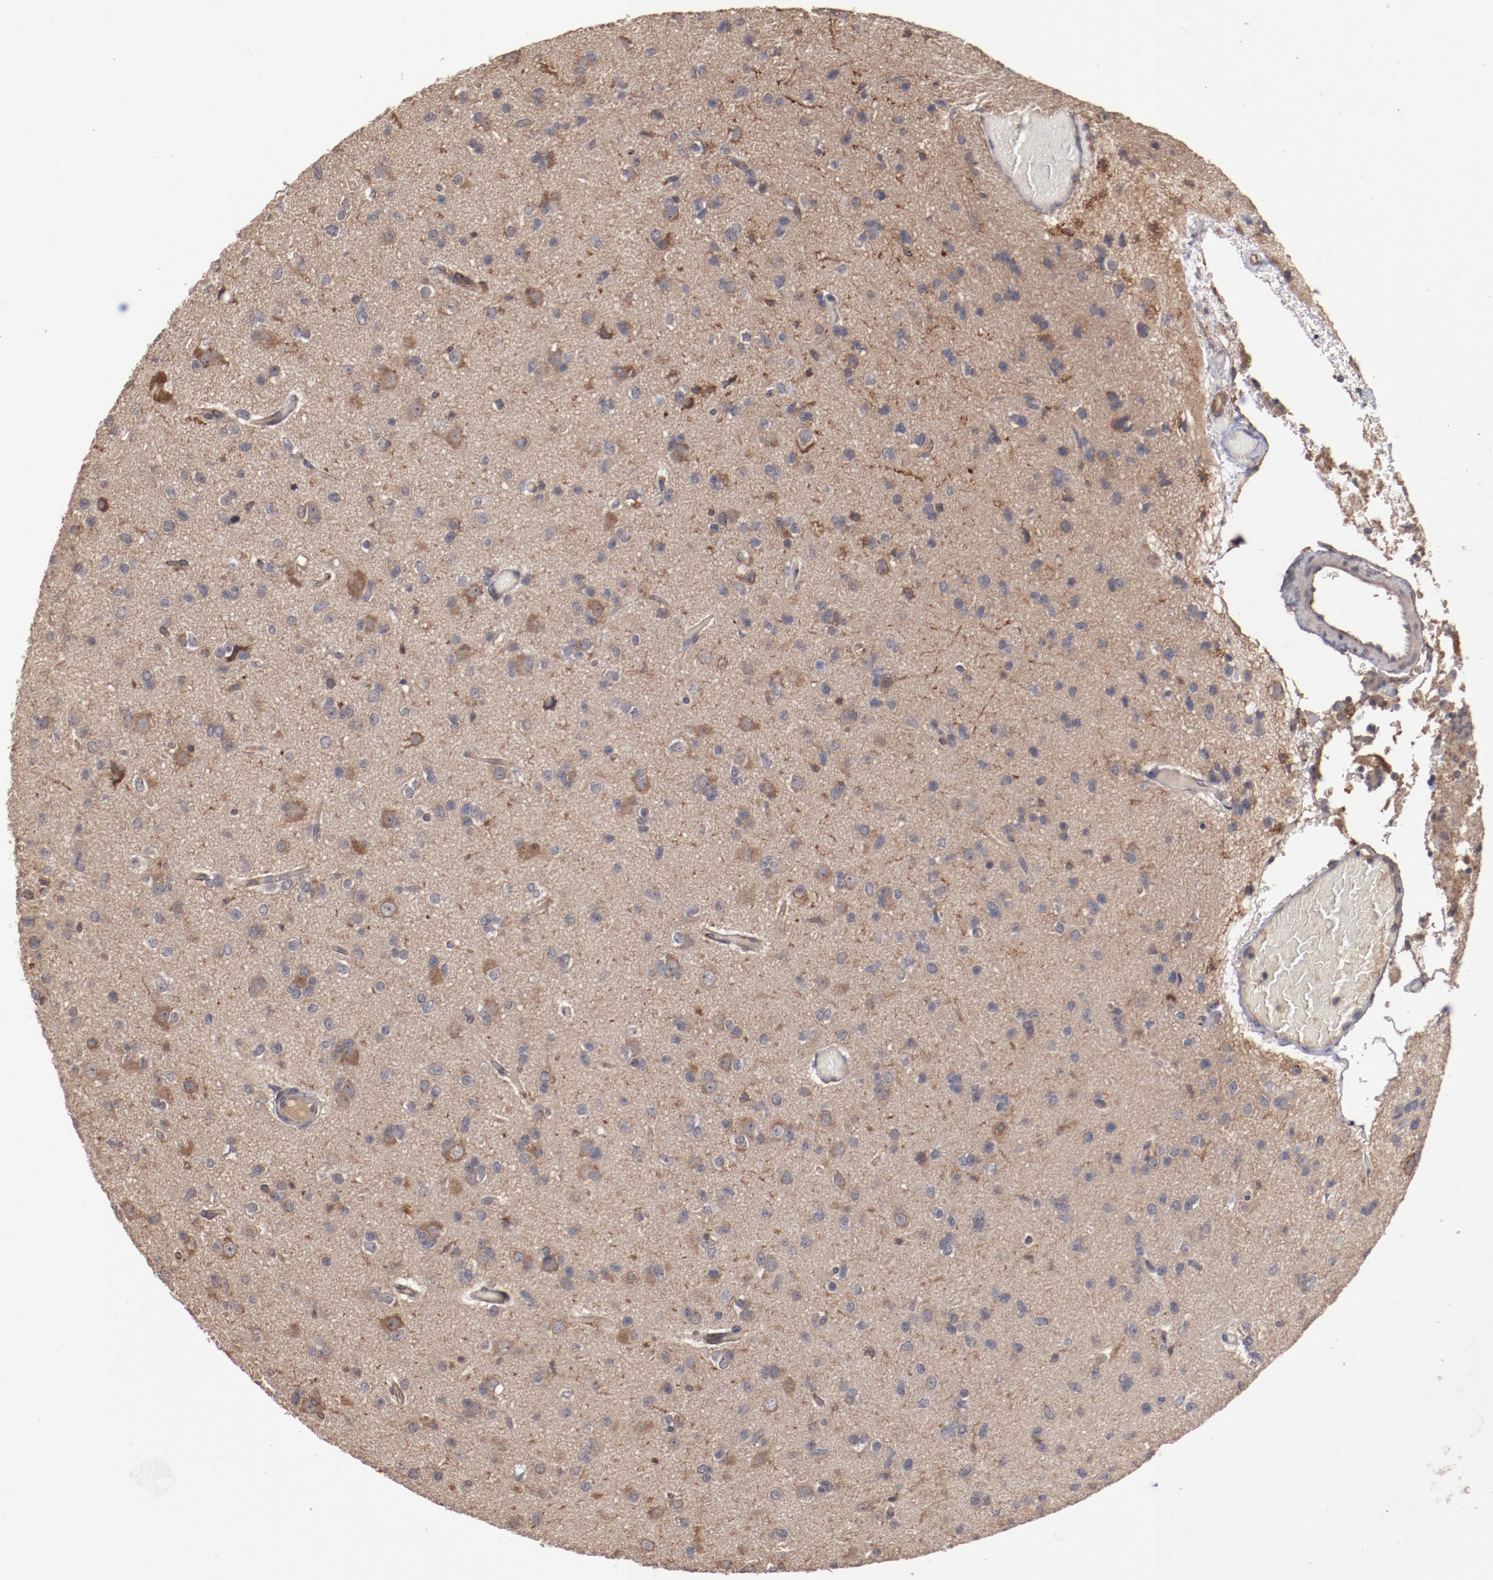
{"staining": {"intensity": "moderate", "quantity": ">75%", "location": "cytoplasmic/membranous"}, "tissue": "glioma", "cell_type": "Tumor cells", "image_type": "cancer", "snomed": [{"axis": "morphology", "description": "Glioma, malignant, Low grade"}, {"axis": "topography", "description": "Brain"}], "caption": "Immunohistochemistry micrograph of neoplastic tissue: human malignant low-grade glioma stained using immunohistochemistry (IHC) demonstrates medium levels of moderate protein expression localized specifically in the cytoplasmic/membranous of tumor cells, appearing as a cytoplasmic/membranous brown color.", "gene": "DIPK2B", "patient": {"sex": "male", "age": 42}}